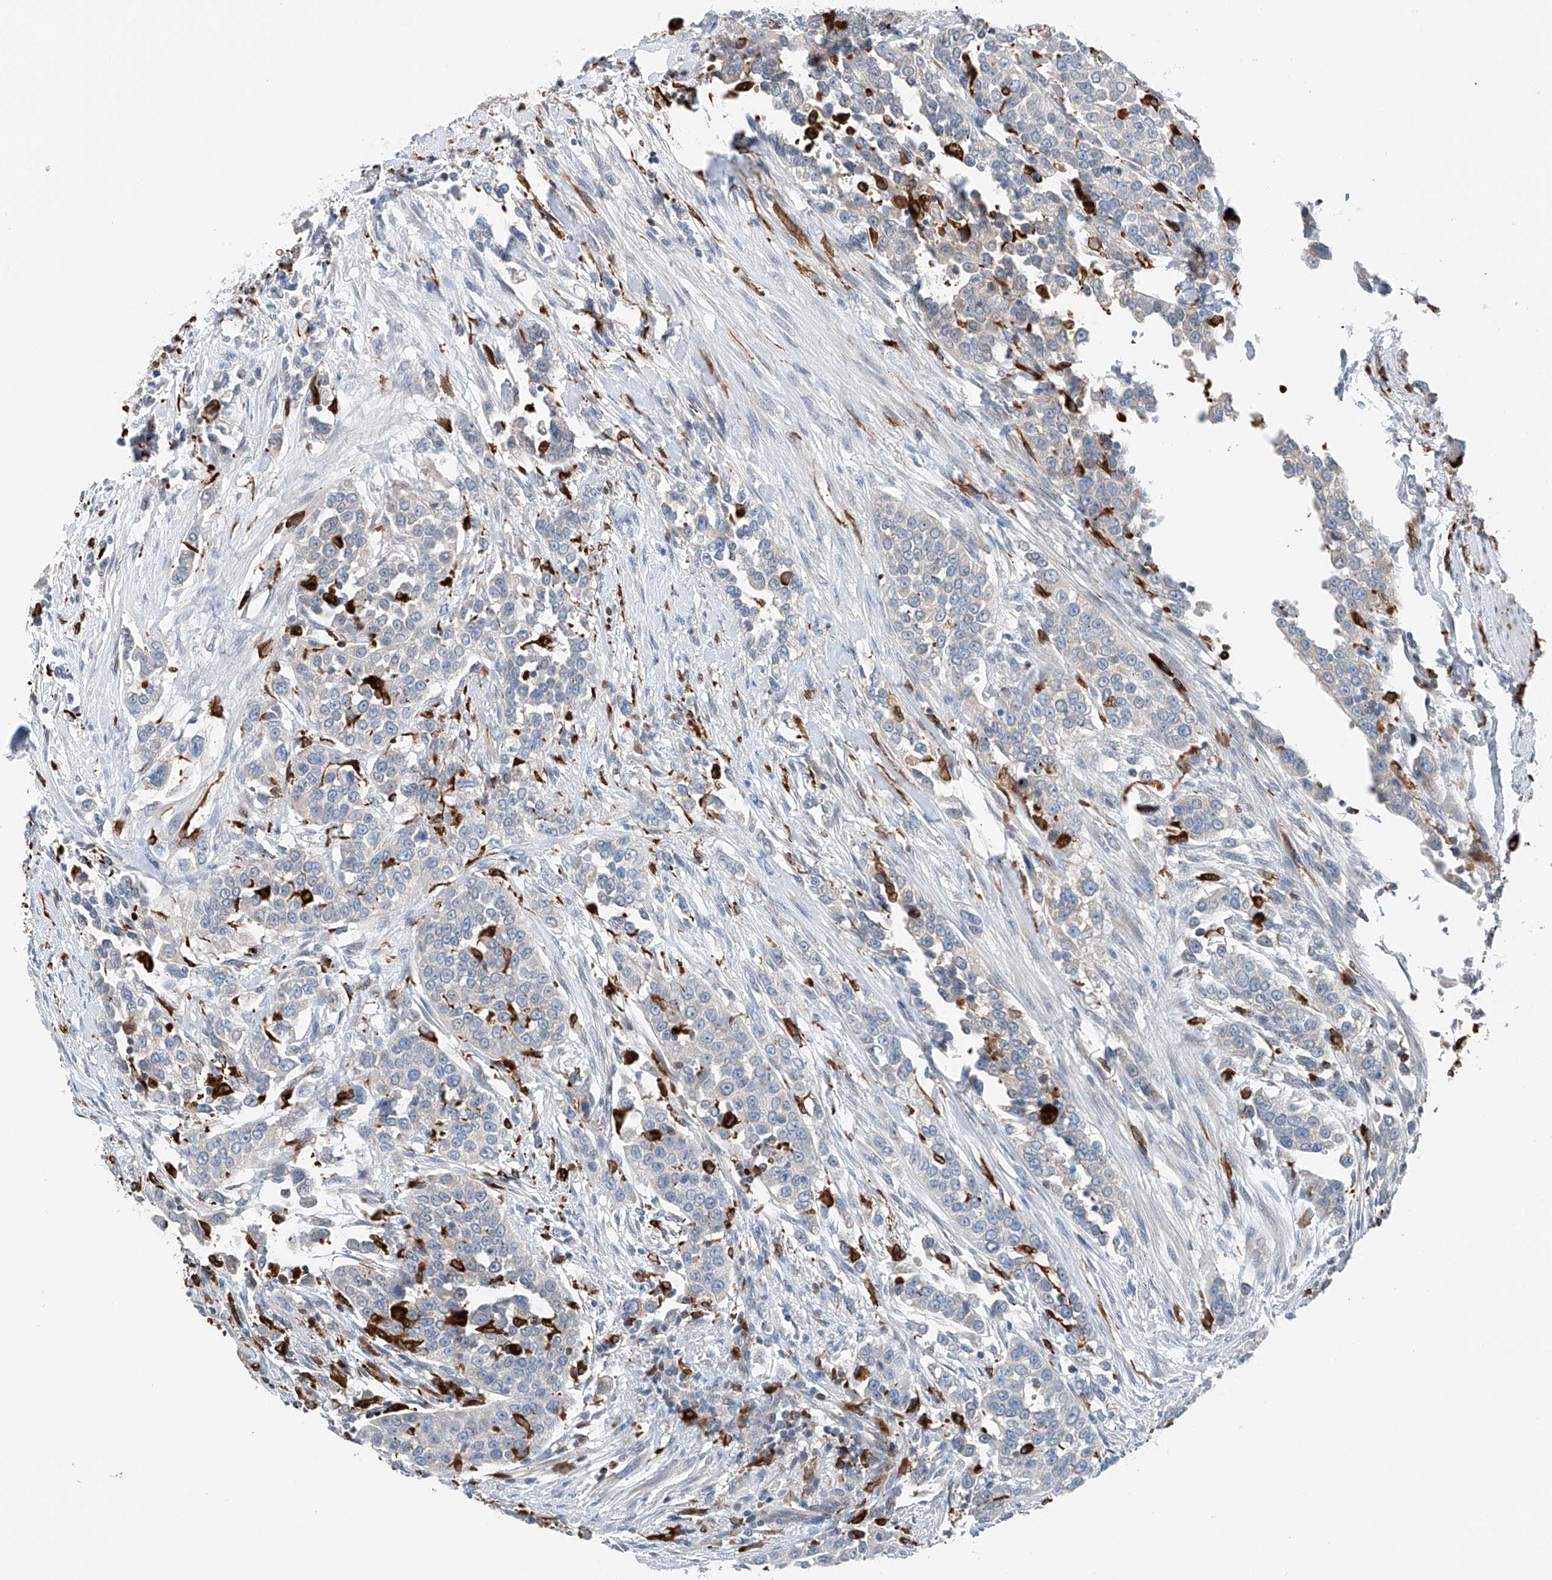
{"staining": {"intensity": "negative", "quantity": "none", "location": "none"}, "tissue": "urothelial cancer", "cell_type": "Tumor cells", "image_type": "cancer", "snomed": [{"axis": "morphology", "description": "Urothelial carcinoma, High grade"}, {"axis": "topography", "description": "Urinary bladder"}], "caption": "Urothelial cancer was stained to show a protein in brown. There is no significant staining in tumor cells.", "gene": "TBXAS1", "patient": {"sex": "female", "age": 80}}